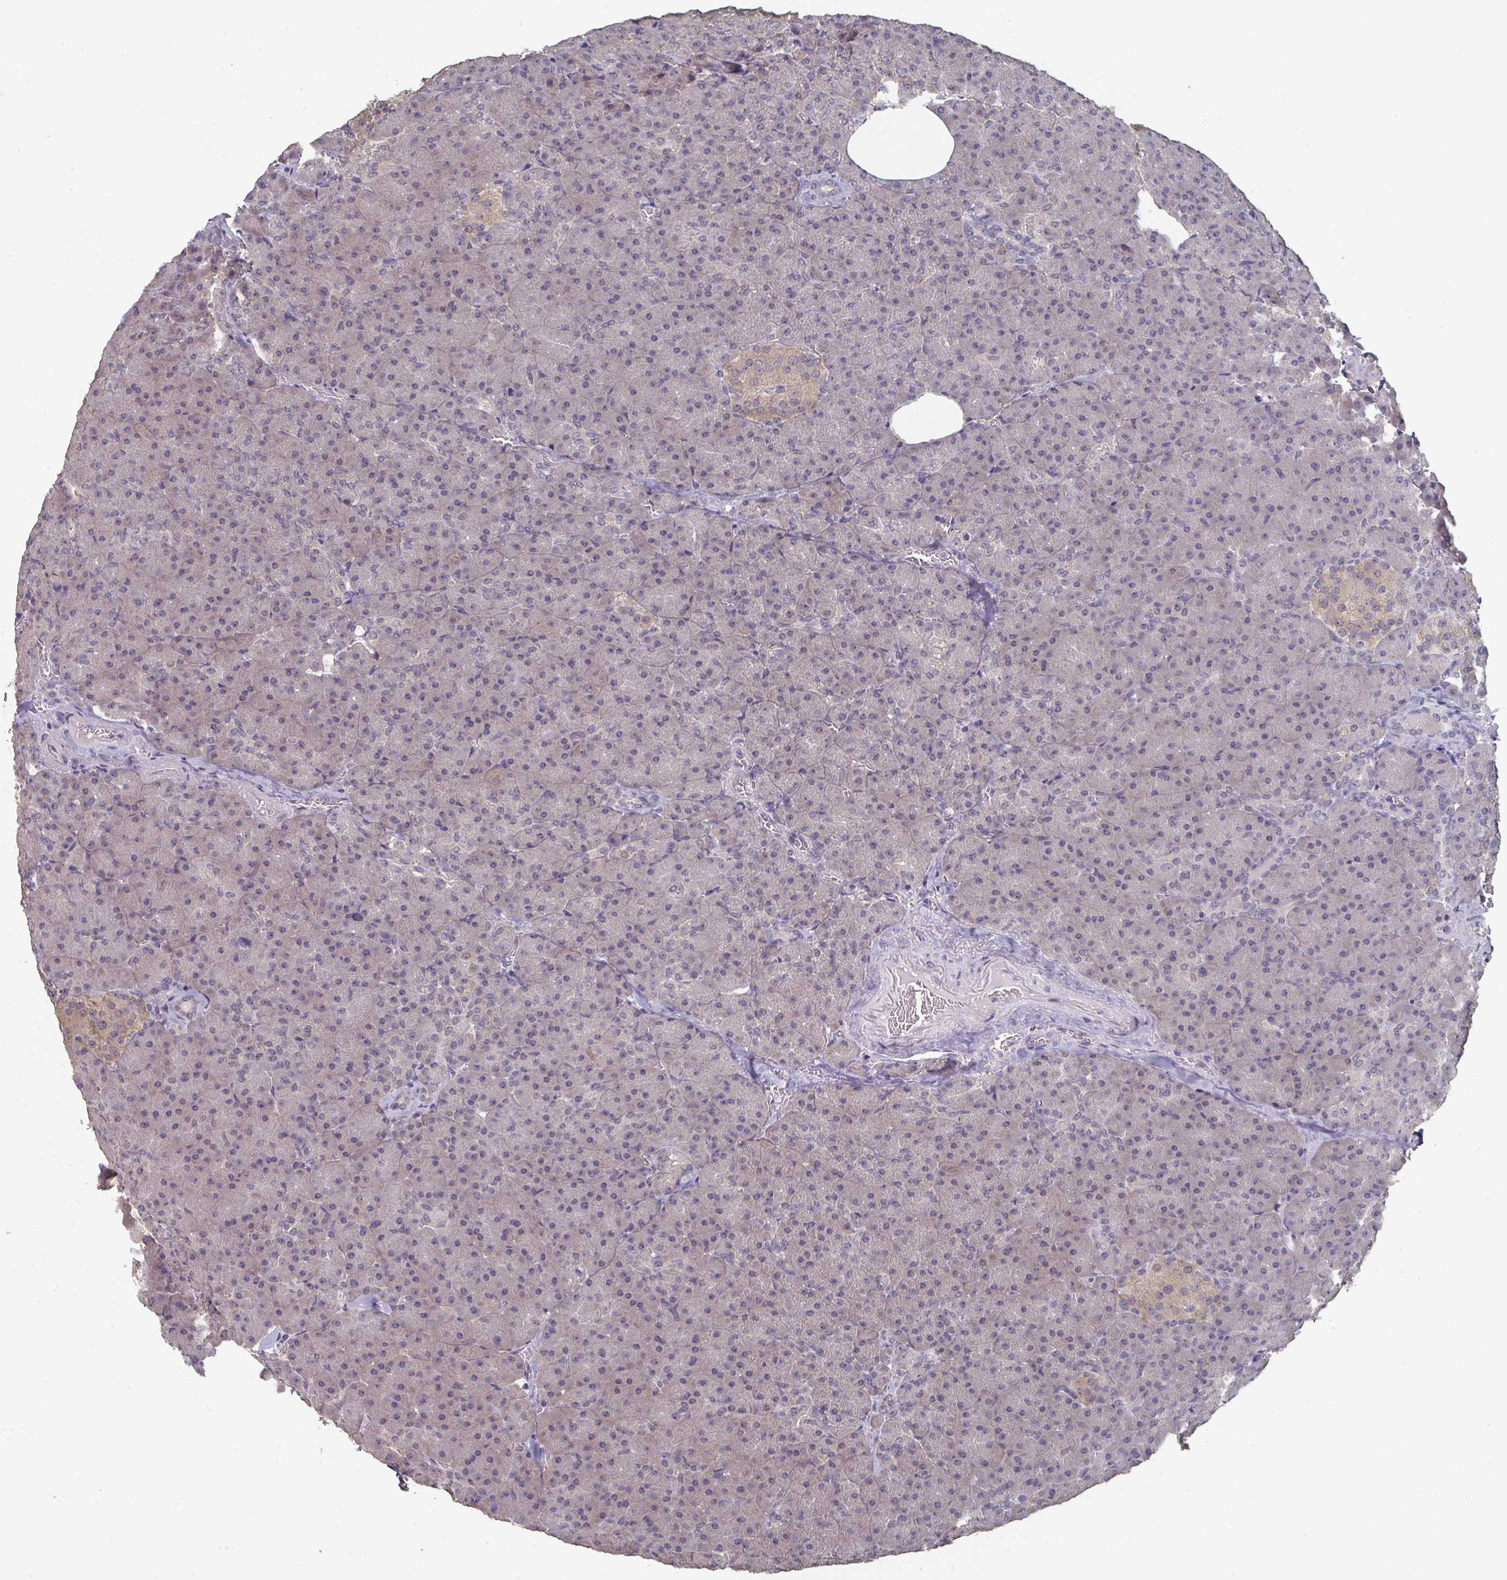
{"staining": {"intensity": "weak", "quantity": "<25%", "location": "cytoplasmic/membranous"}, "tissue": "pancreas", "cell_type": "Exocrine glandular cells", "image_type": "normal", "snomed": [{"axis": "morphology", "description": "Normal tissue, NOS"}, {"axis": "topography", "description": "Pancreas"}], "caption": "This is an immunohistochemistry image of benign human pancreas. There is no staining in exocrine glandular cells.", "gene": "LIX1", "patient": {"sex": "female", "age": 74}}